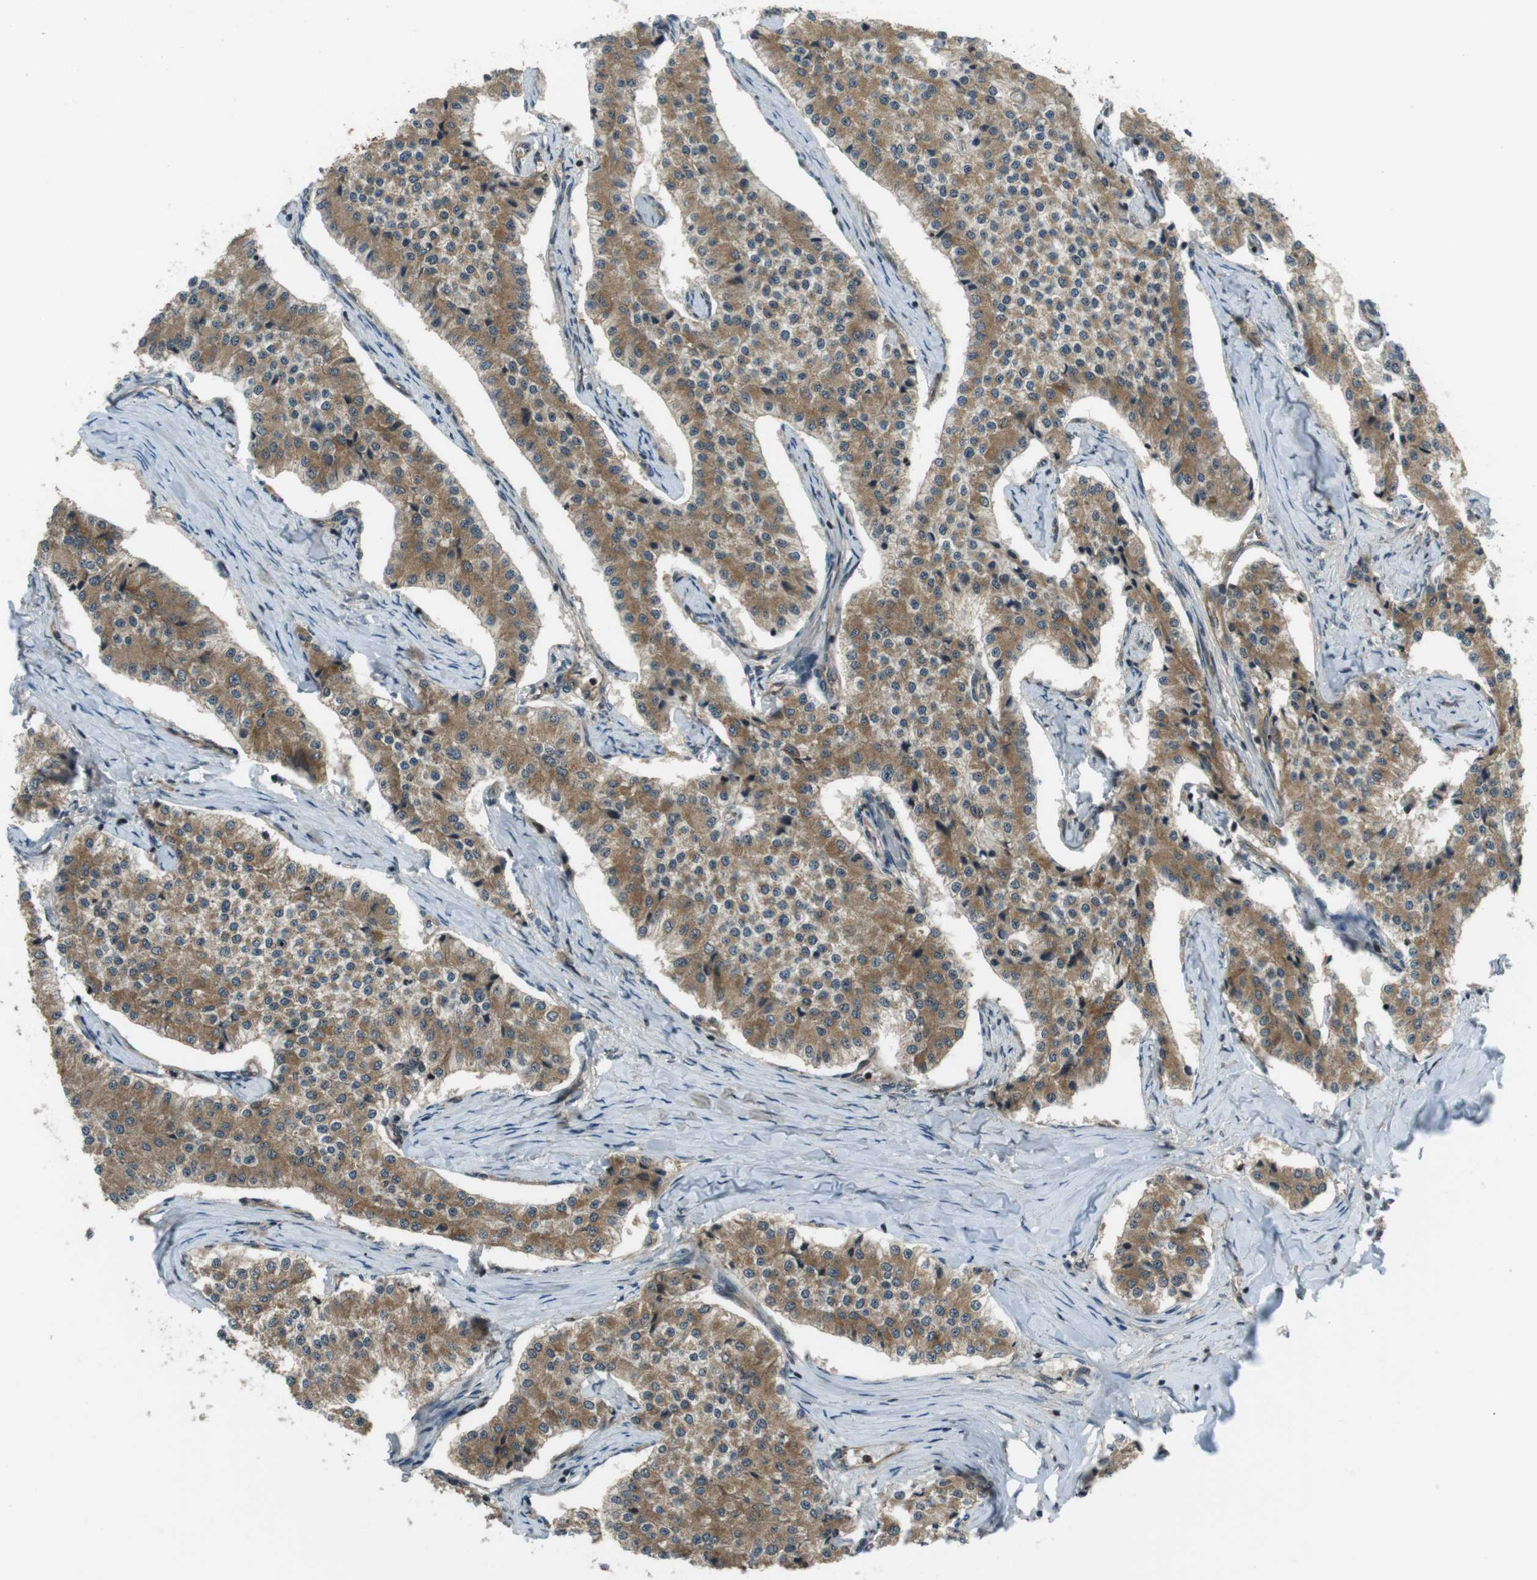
{"staining": {"intensity": "moderate", "quantity": ">75%", "location": "cytoplasmic/membranous"}, "tissue": "carcinoid", "cell_type": "Tumor cells", "image_type": "cancer", "snomed": [{"axis": "morphology", "description": "Carcinoid, malignant, NOS"}, {"axis": "topography", "description": "Colon"}], "caption": "High-power microscopy captured an immunohistochemistry (IHC) photomicrograph of carcinoid, revealing moderate cytoplasmic/membranous positivity in about >75% of tumor cells. Immunohistochemistry (ihc) stains the protein of interest in brown and the nuclei are stained blue.", "gene": "TIAM2", "patient": {"sex": "female", "age": 52}}